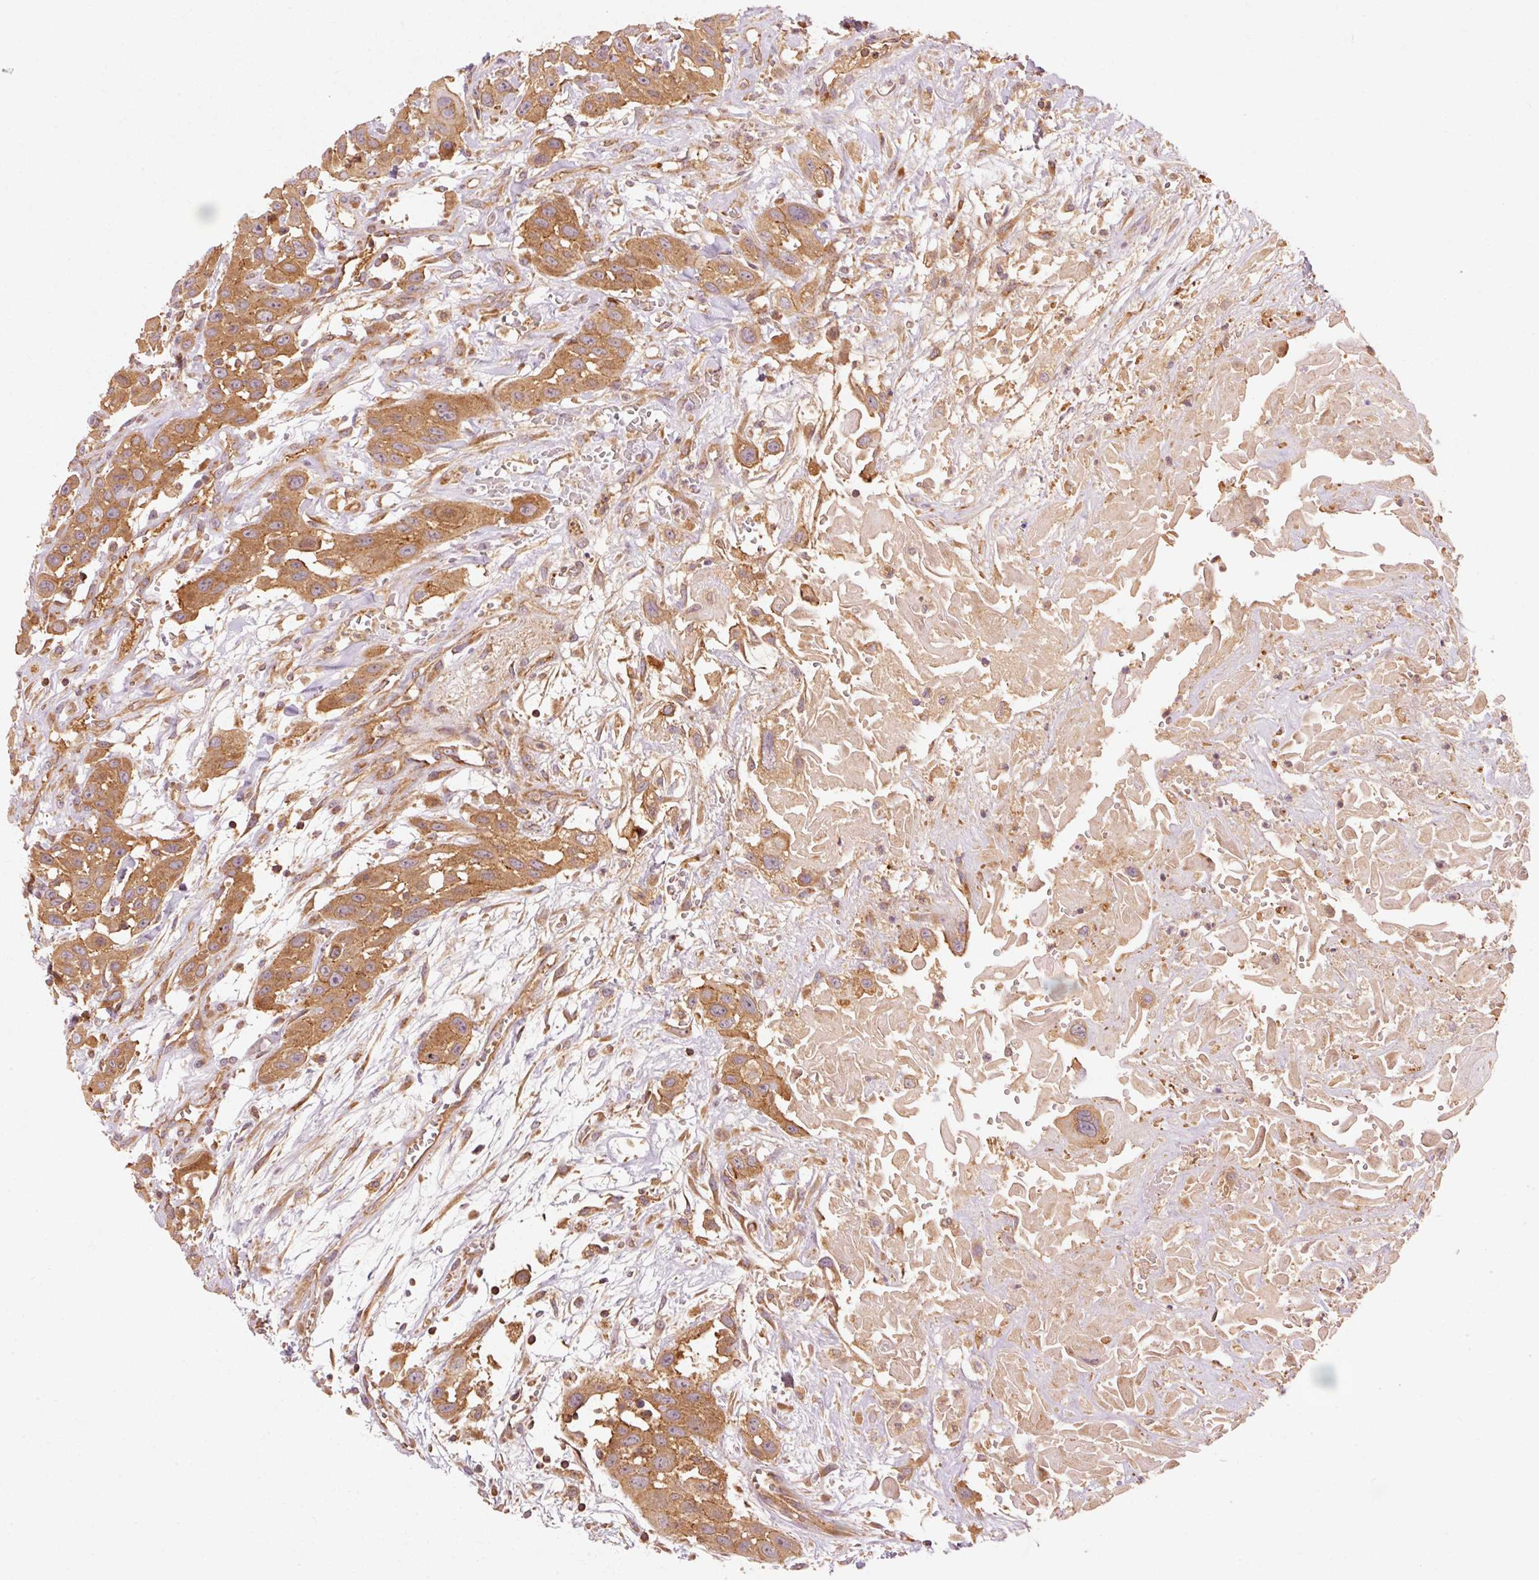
{"staining": {"intensity": "moderate", "quantity": ">75%", "location": "cytoplasmic/membranous"}, "tissue": "head and neck cancer", "cell_type": "Tumor cells", "image_type": "cancer", "snomed": [{"axis": "morphology", "description": "Squamous cell carcinoma, NOS"}, {"axis": "topography", "description": "Head-Neck"}], "caption": "Immunohistochemical staining of head and neck cancer (squamous cell carcinoma) shows medium levels of moderate cytoplasmic/membranous protein staining in approximately >75% of tumor cells.", "gene": "CTNNA1", "patient": {"sex": "male", "age": 81}}